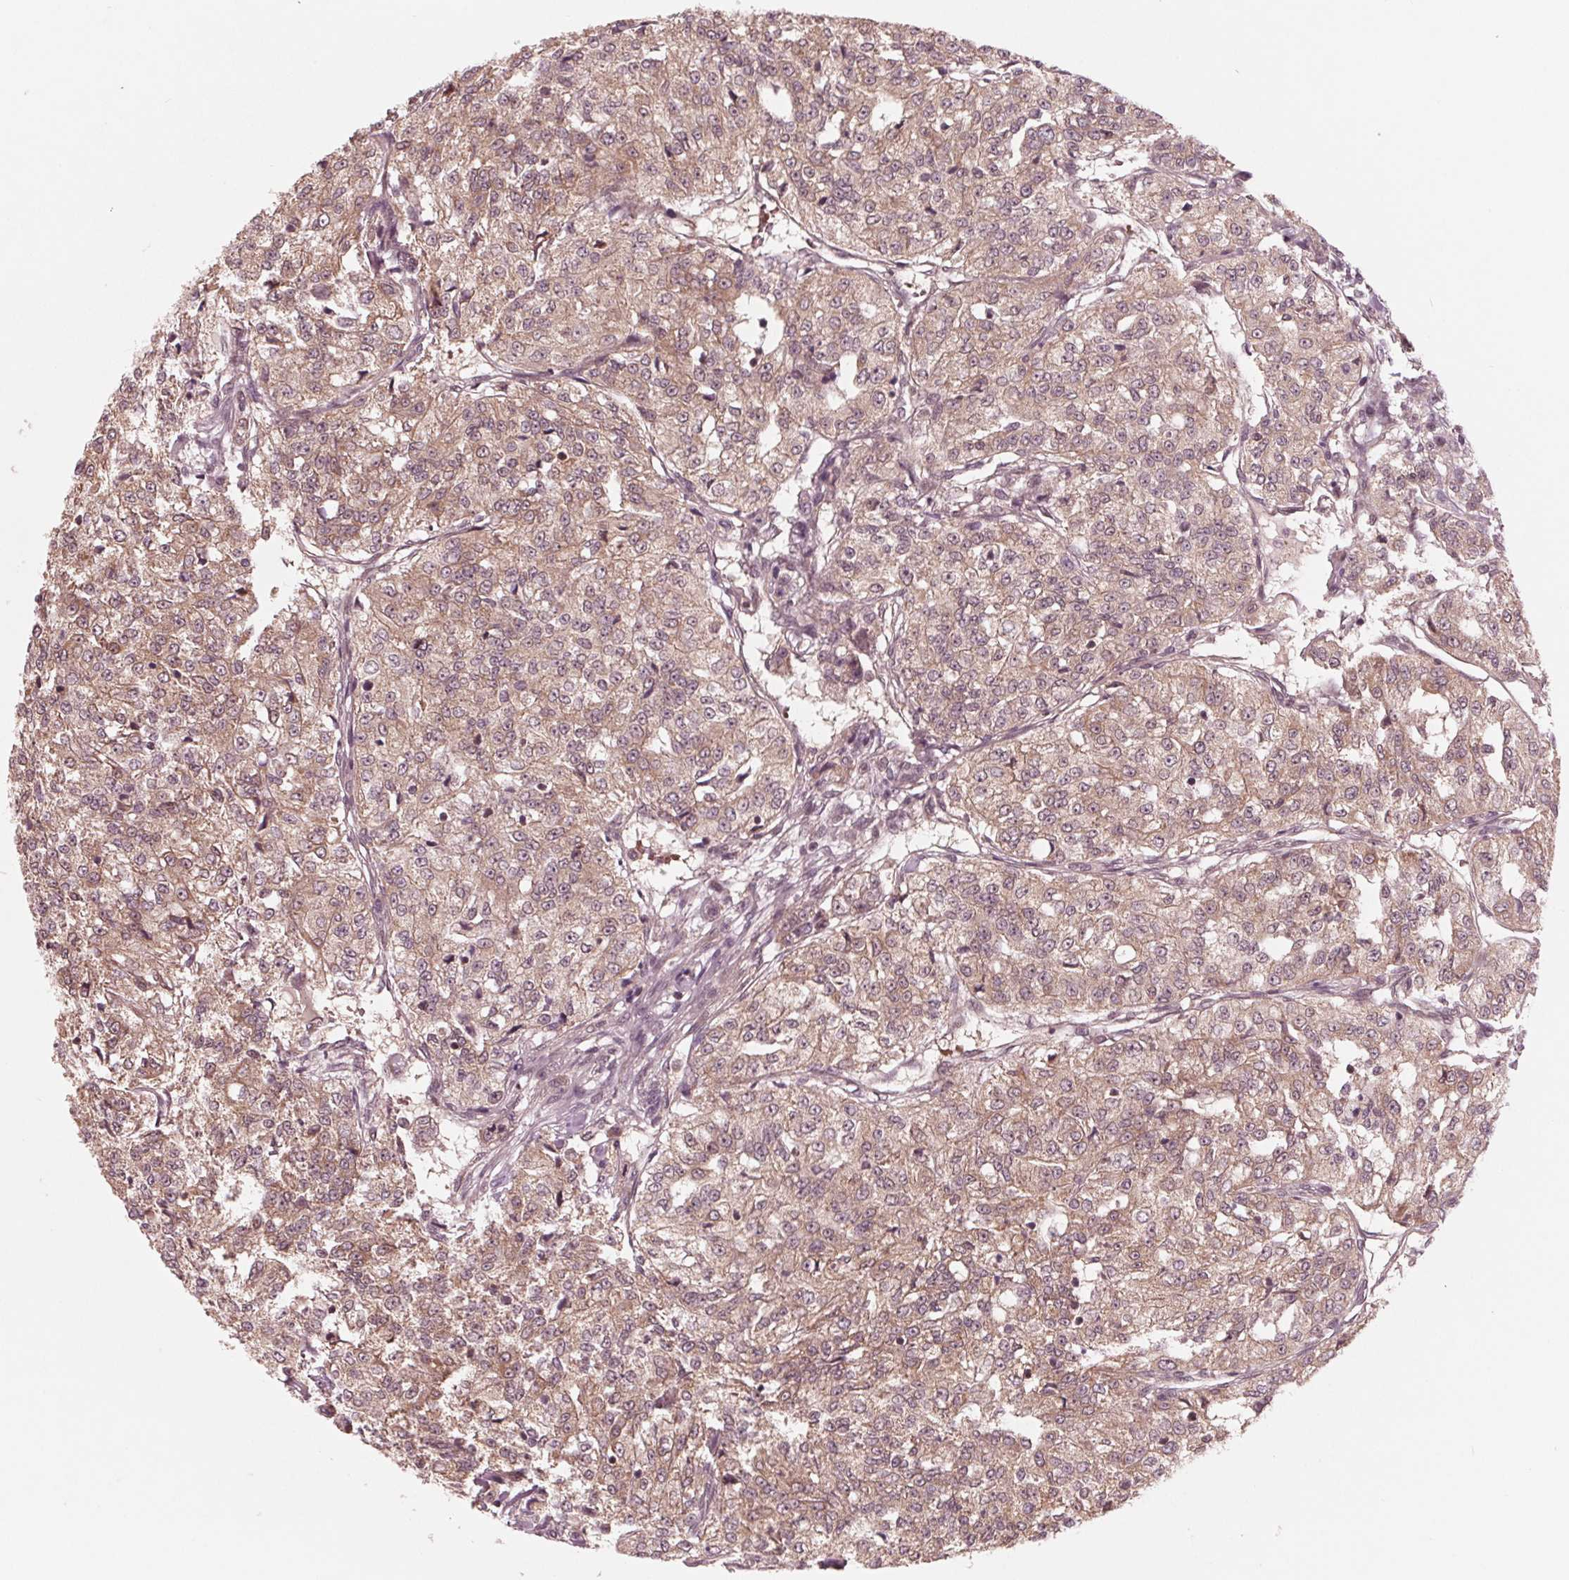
{"staining": {"intensity": "weak", "quantity": ">75%", "location": "cytoplasmic/membranous"}, "tissue": "renal cancer", "cell_type": "Tumor cells", "image_type": "cancer", "snomed": [{"axis": "morphology", "description": "Adenocarcinoma, NOS"}, {"axis": "topography", "description": "Kidney"}], "caption": "Immunohistochemistry staining of renal adenocarcinoma, which reveals low levels of weak cytoplasmic/membranous positivity in approximately >75% of tumor cells indicating weak cytoplasmic/membranous protein positivity. The staining was performed using DAB (3,3'-diaminobenzidine) (brown) for protein detection and nuclei were counterstained in hematoxylin (blue).", "gene": "UBALD1", "patient": {"sex": "female", "age": 63}}